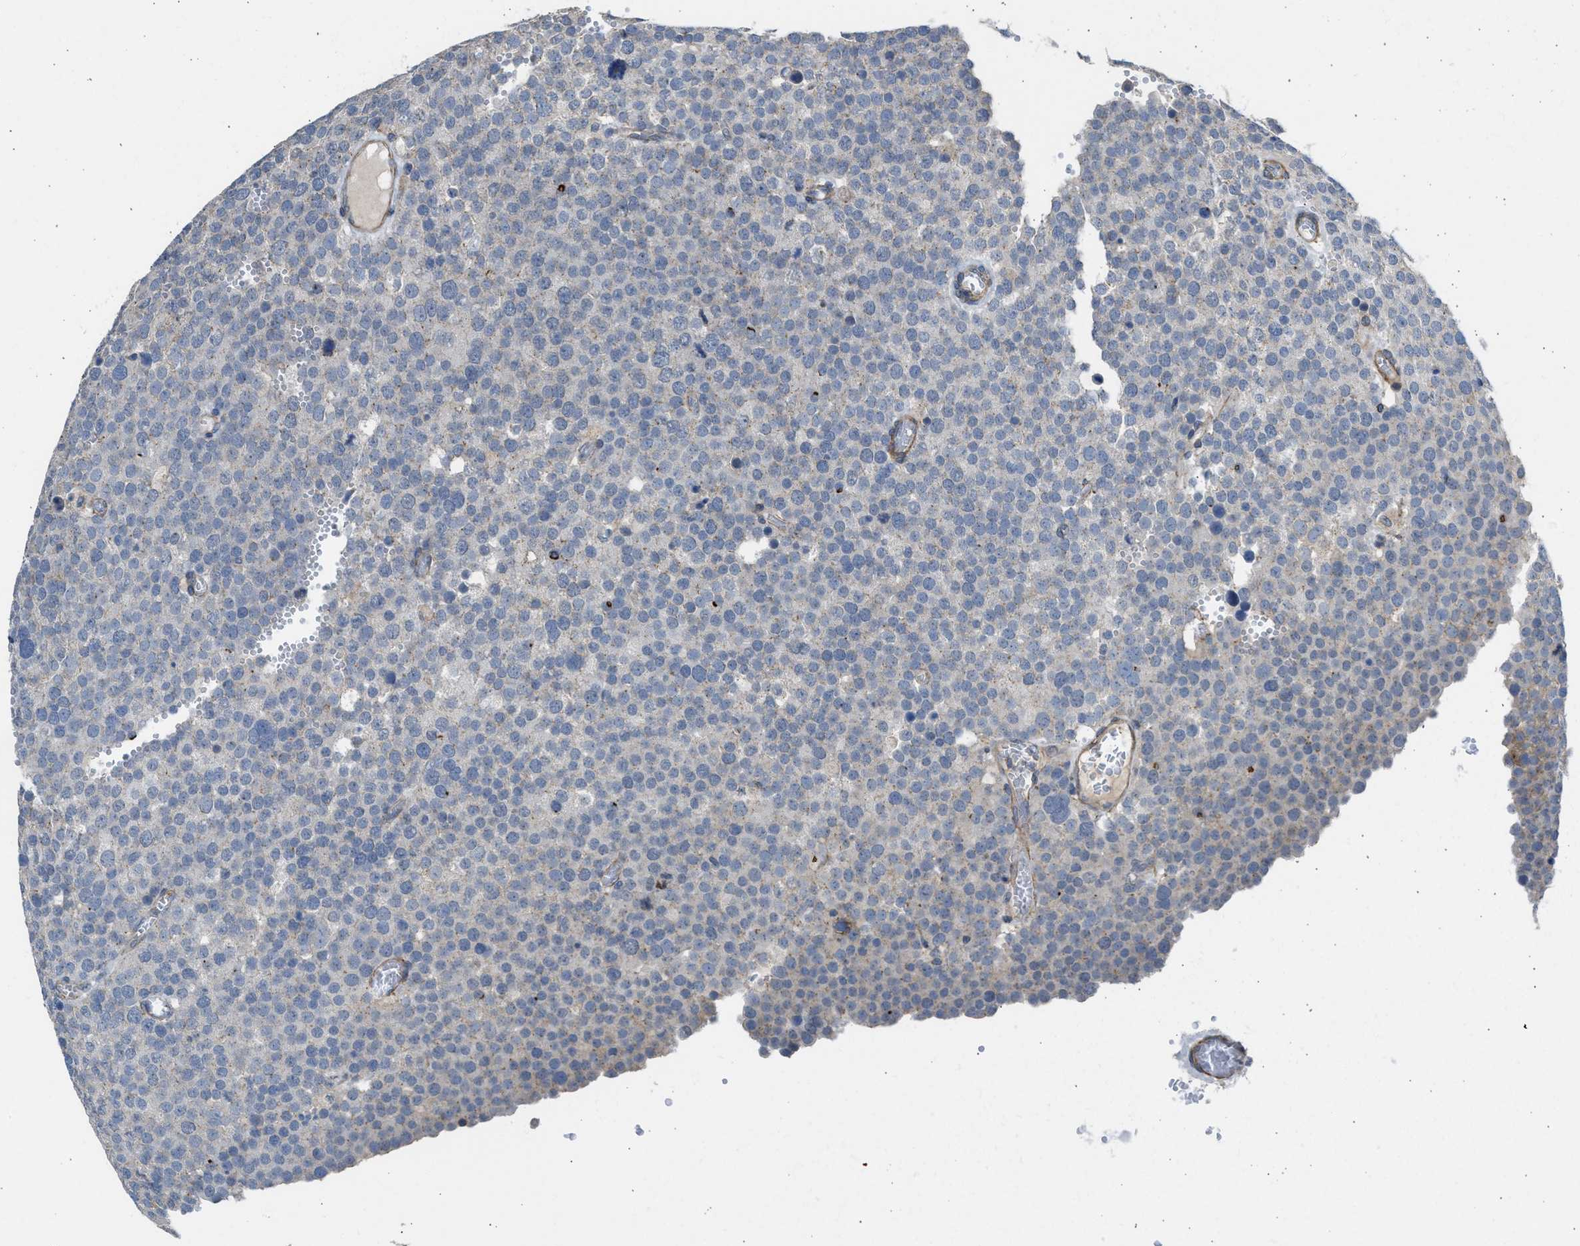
{"staining": {"intensity": "negative", "quantity": "none", "location": "none"}, "tissue": "testis cancer", "cell_type": "Tumor cells", "image_type": "cancer", "snomed": [{"axis": "morphology", "description": "Normal tissue, NOS"}, {"axis": "morphology", "description": "Seminoma, NOS"}, {"axis": "topography", "description": "Testis"}], "caption": "Image shows no protein positivity in tumor cells of testis seminoma tissue.", "gene": "PCNX3", "patient": {"sex": "male", "age": 71}}